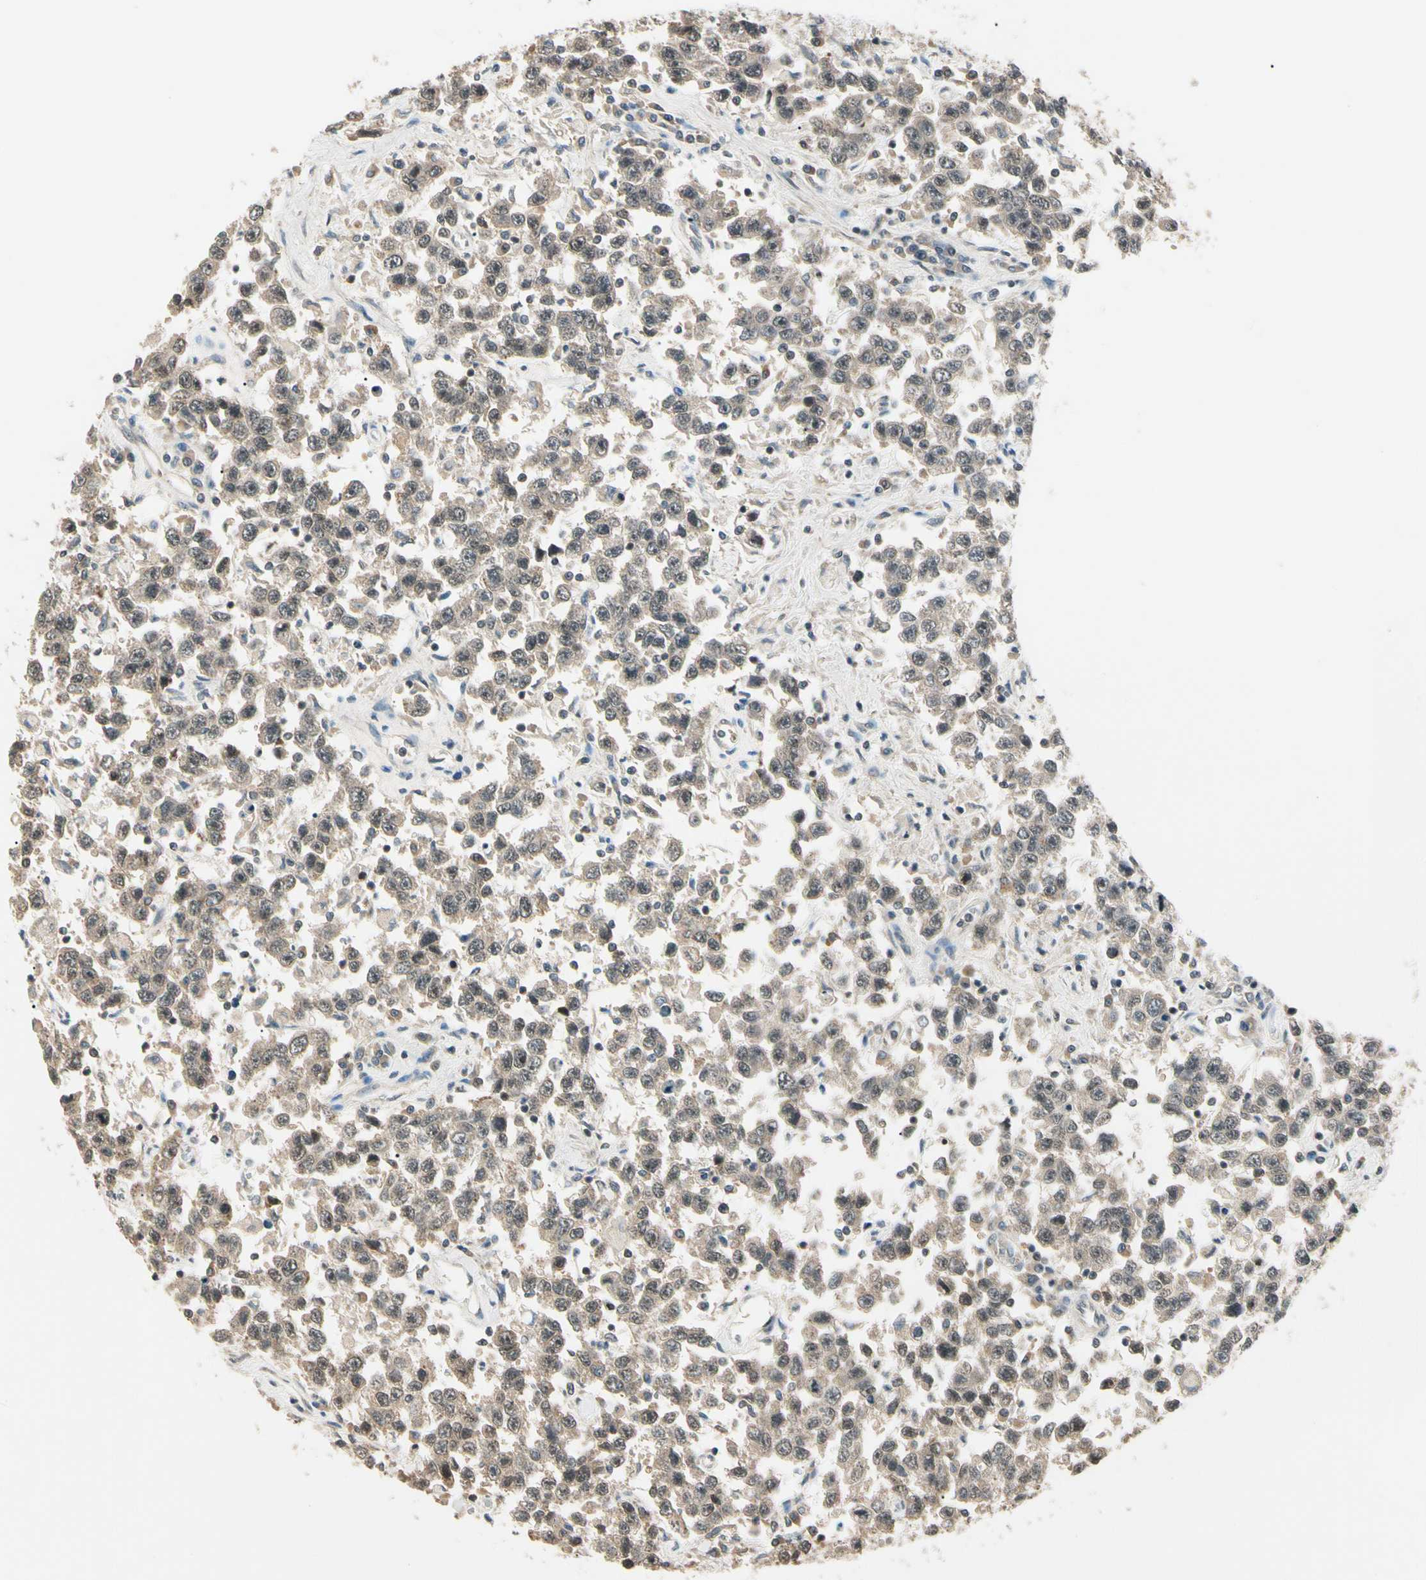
{"staining": {"intensity": "weak", "quantity": ">75%", "location": "cytoplasmic/membranous,nuclear"}, "tissue": "testis cancer", "cell_type": "Tumor cells", "image_type": "cancer", "snomed": [{"axis": "morphology", "description": "Seminoma, NOS"}, {"axis": "topography", "description": "Testis"}], "caption": "Immunohistochemical staining of seminoma (testis) displays weak cytoplasmic/membranous and nuclear protein staining in approximately >75% of tumor cells. (DAB (3,3'-diaminobenzidine) IHC, brown staining for protein, blue staining for nuclei).", "gene": "ZSCAN12", "patient": {"sex": "male", "age": 41}}